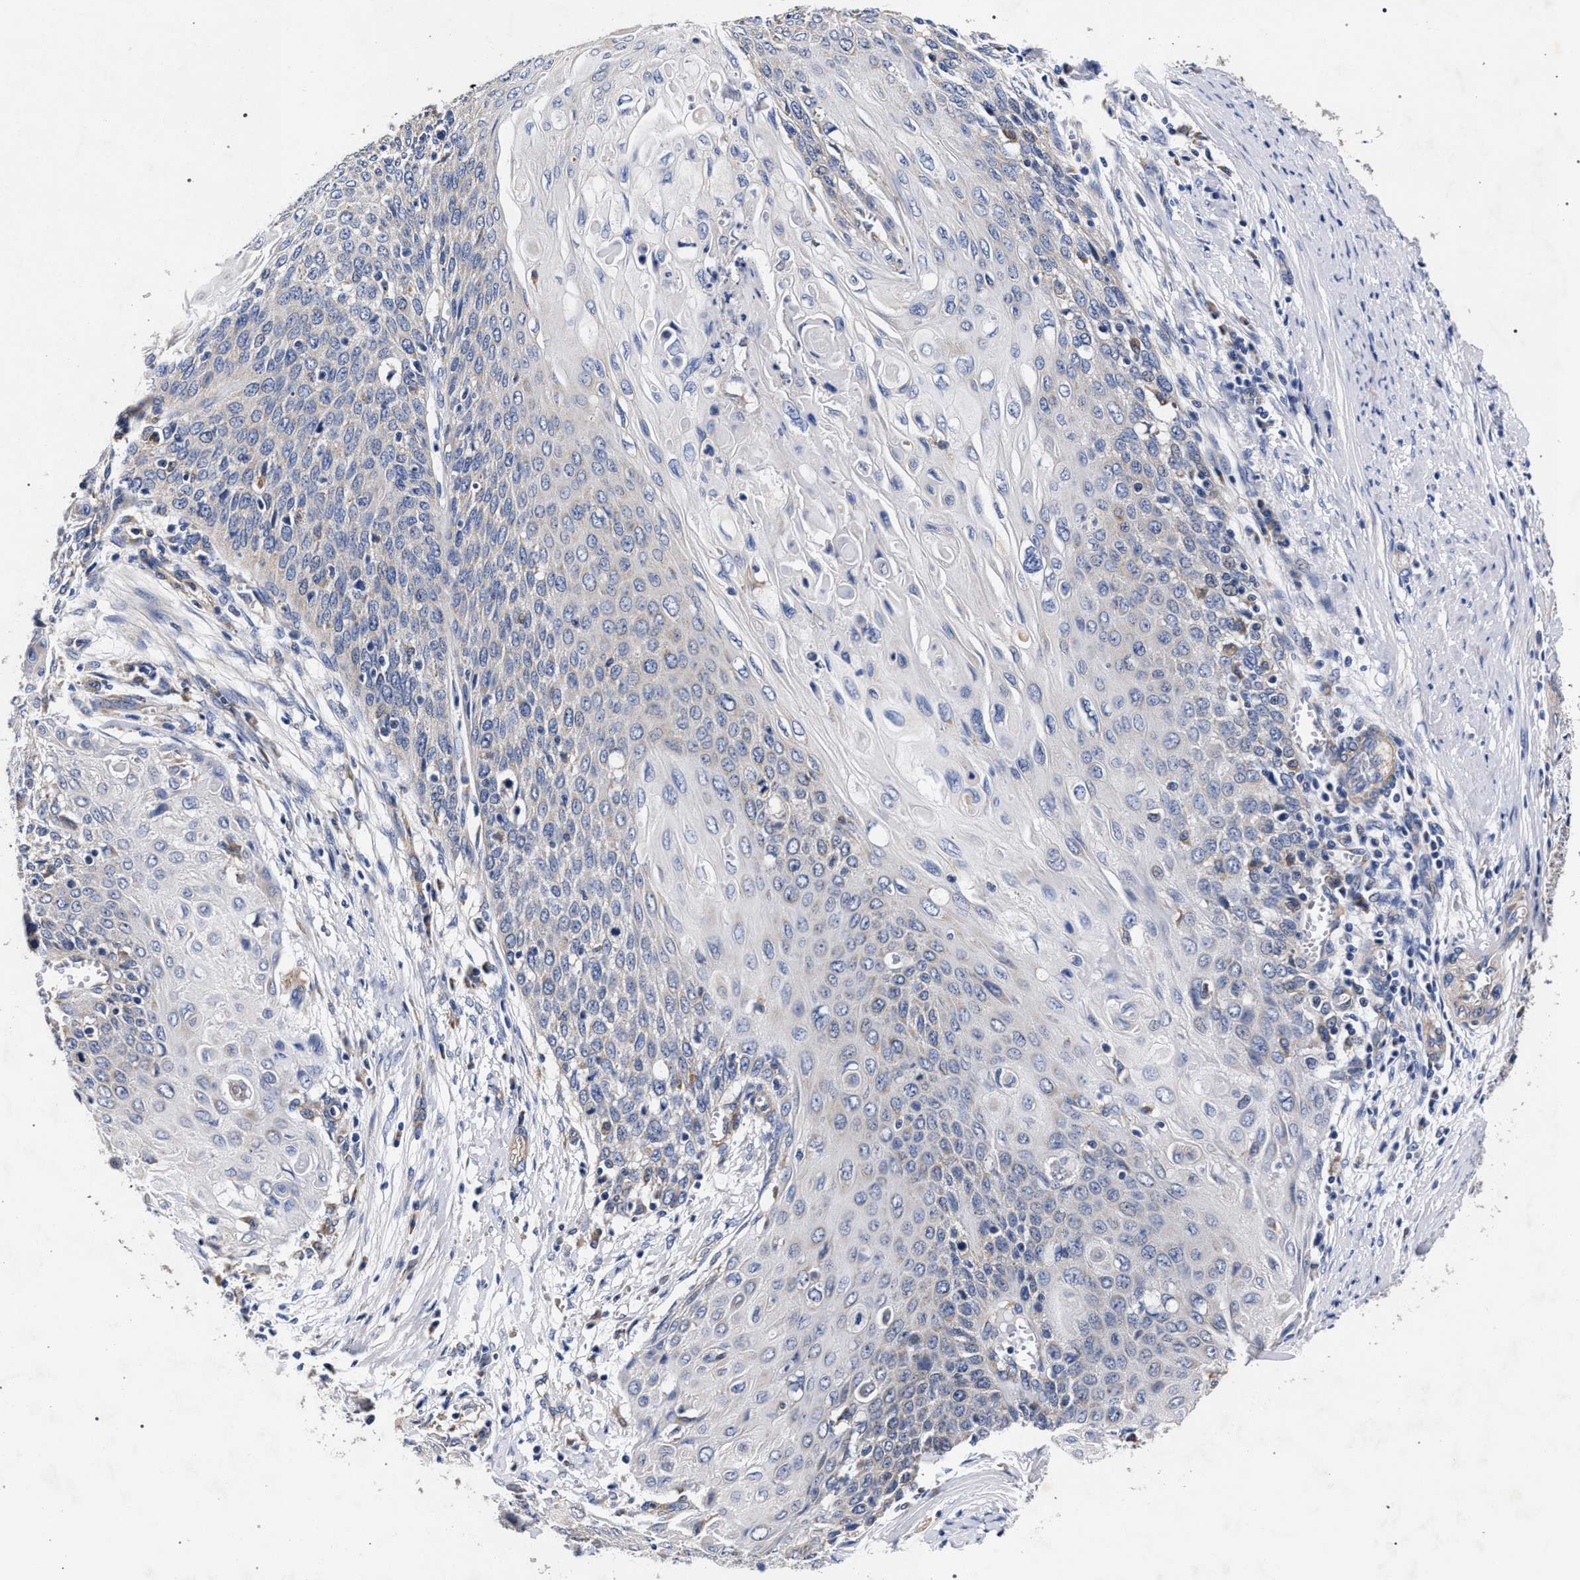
{"staining": {"intensity": "negative", "quantity": "none", "location": "none"}, "tissue": "cervical cancer", "cell_type": "Tumor cells", "image_type": "cancer", "snomed": [{"axis": "morphology", "description": "Squamous cell carcinoma, NOS"}, {"axis": "topography", "description": "Cervix"}], "caption": "This is an immunohistochemistry image of squamous cell carcinoma (cervical). There is no expression in tumor cells.", "gene": "CFAP95", "patient": {"sex": "female", "age": 39}}